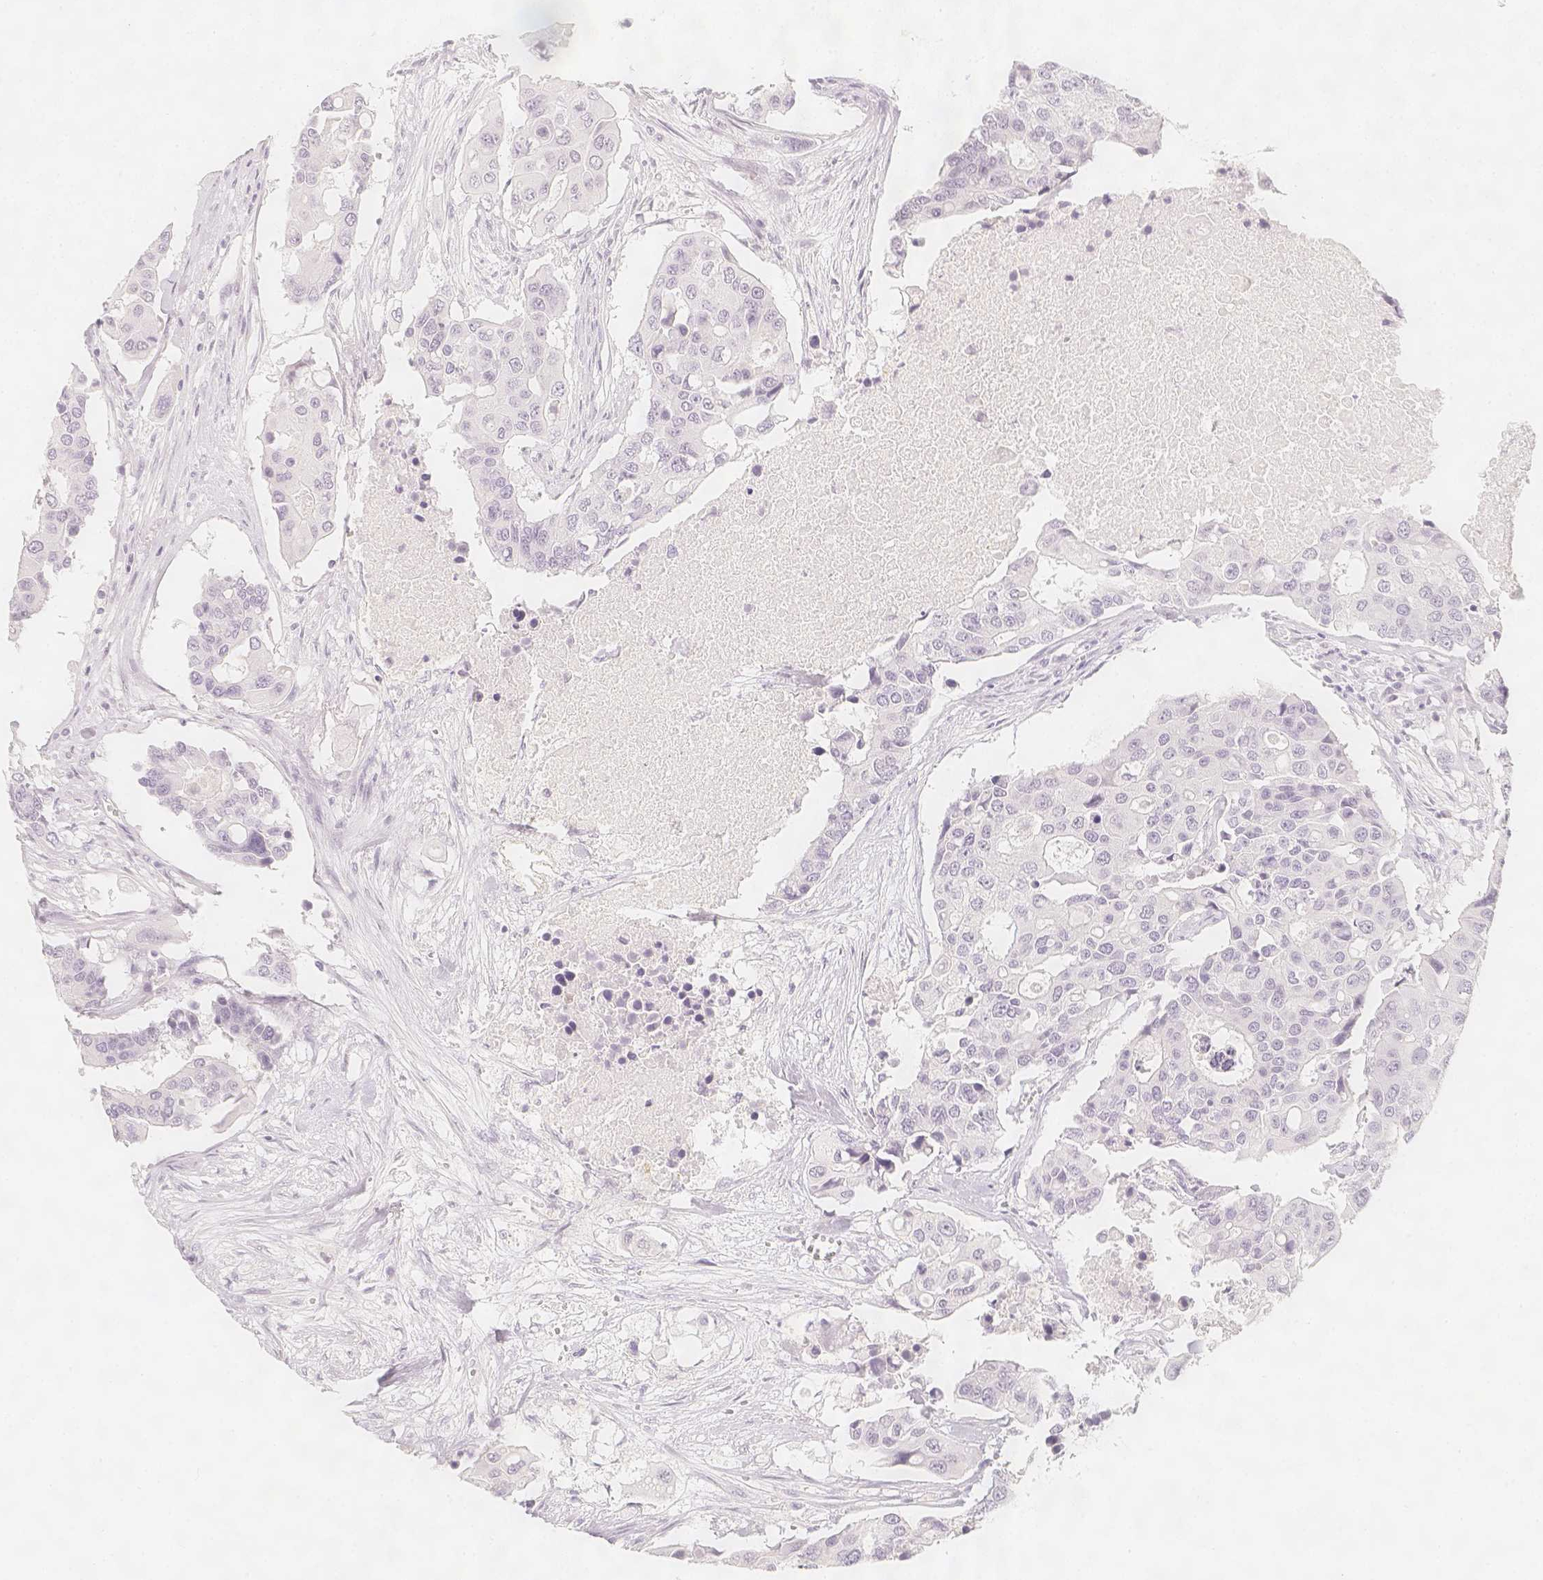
{"staining": {"intensity": "negative", "quantity": "none", "location": "none"}, "tissue": "colorectal cancer", "cell_type": "Tumor cells", "image_type": "cancer", "snomed": [{"axis": "morphology", "description": "Adenocarcinoma, NOS"}, {"axis": "topography", "description": "Colon"}], "caption": "Human colorectal adenocarcinoma stained for a protein using immunohistochemistry demonstrates no expression in tumor cells.", "gene": "SLC18A1", "patient": {"sex": "male", "age": 77}}